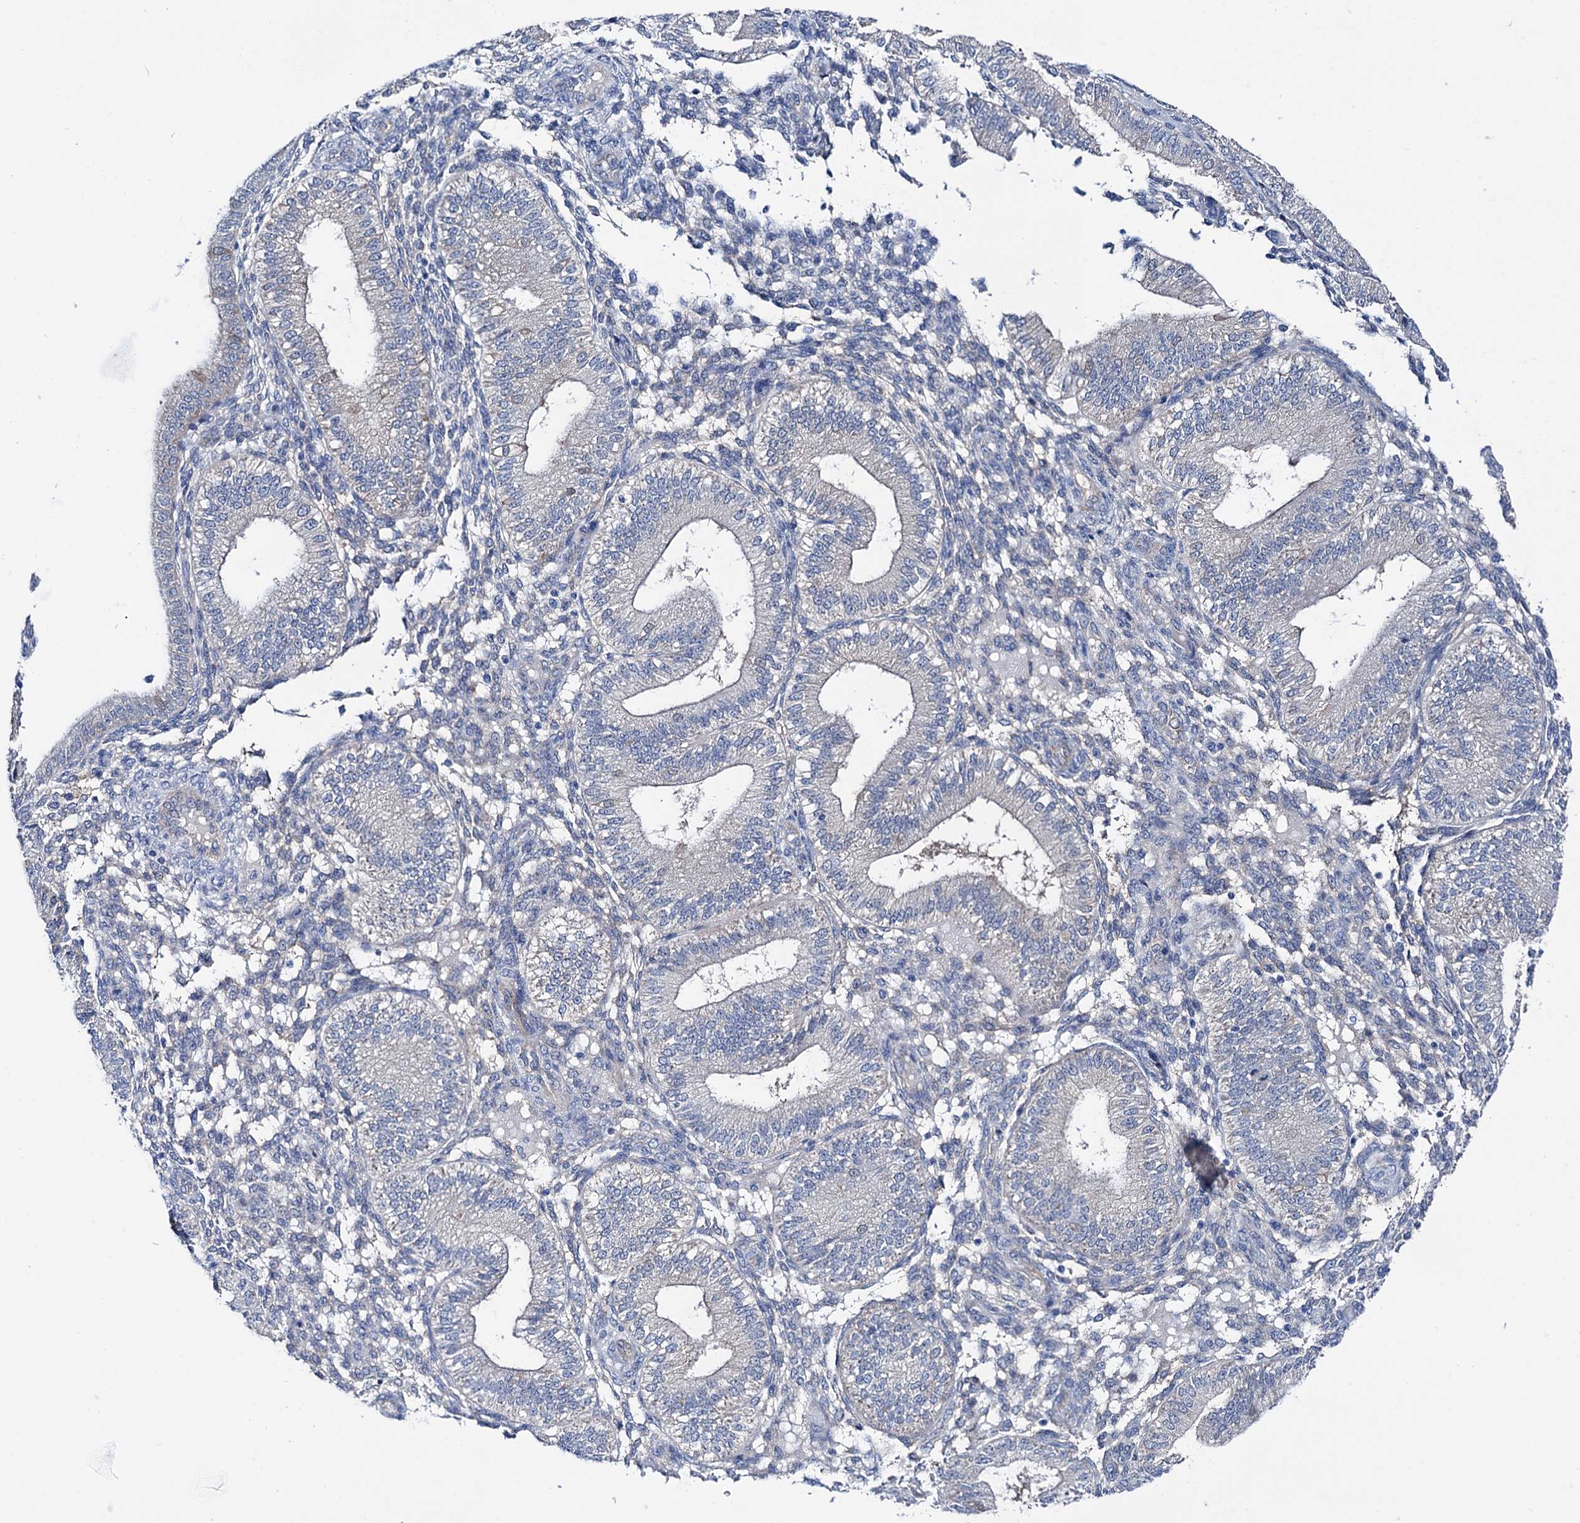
{"staining": {"intensity": "negative", "quantity": "none", "location": "none"}, "tissue": "endometrium", "cell_type": "Cells in endometrial stroma", "image_type": "normal", "snomed": [{"axis": "morphology", "description": "Normal tissue, NOS"}, {"axis": "topography", "description": "Endometrium"}], "caption": "Immunohistochemical staining of unremarkable human endometrium displays no significant staining in cells in endometrial stroma.", "gene": "SHROOM1", "patient": {"sex": "female", "age": 39}}